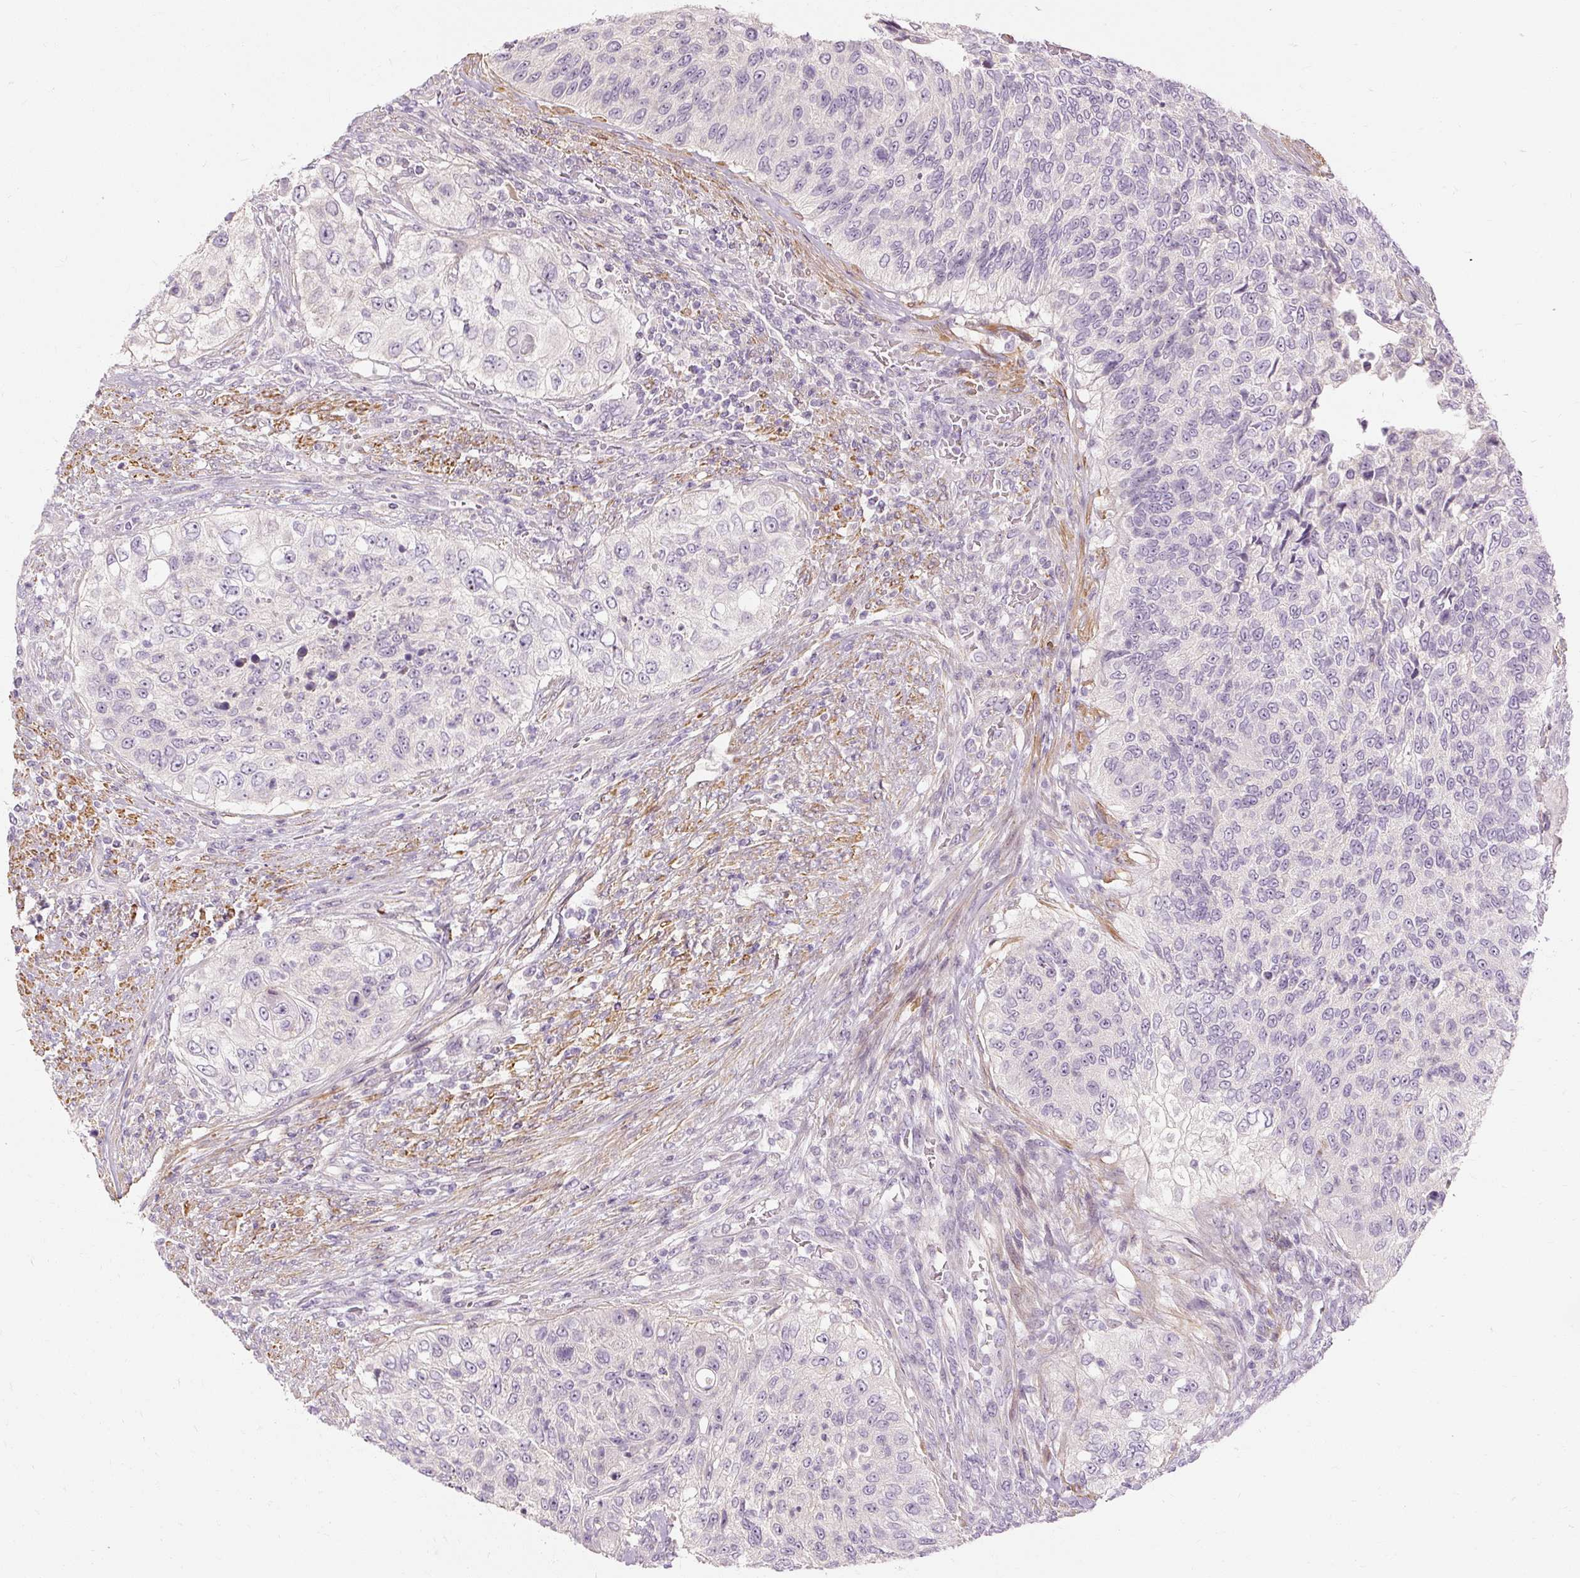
{"staining": {"intensity": "negative", "quantity": "none", "location": "none"}, "tissue": "urothelial cancer", "cell_type": "Tumor cells", "image_type": "cancer", "snomed": [{"axis": "morphology", "description": "Urothelial carcinoma, High grade"}, {"axis": "topography", "description": "Urinary bladder"}], "caption": "This photomicrograph is of urothelial cancer stained with immunohistochemistry to label a protein in brown with the nuclei are counter-stained blue. There is no expression in tumor cells.", "gene": "CAPN3", "patient": {"sex": "female", "age": 60}}